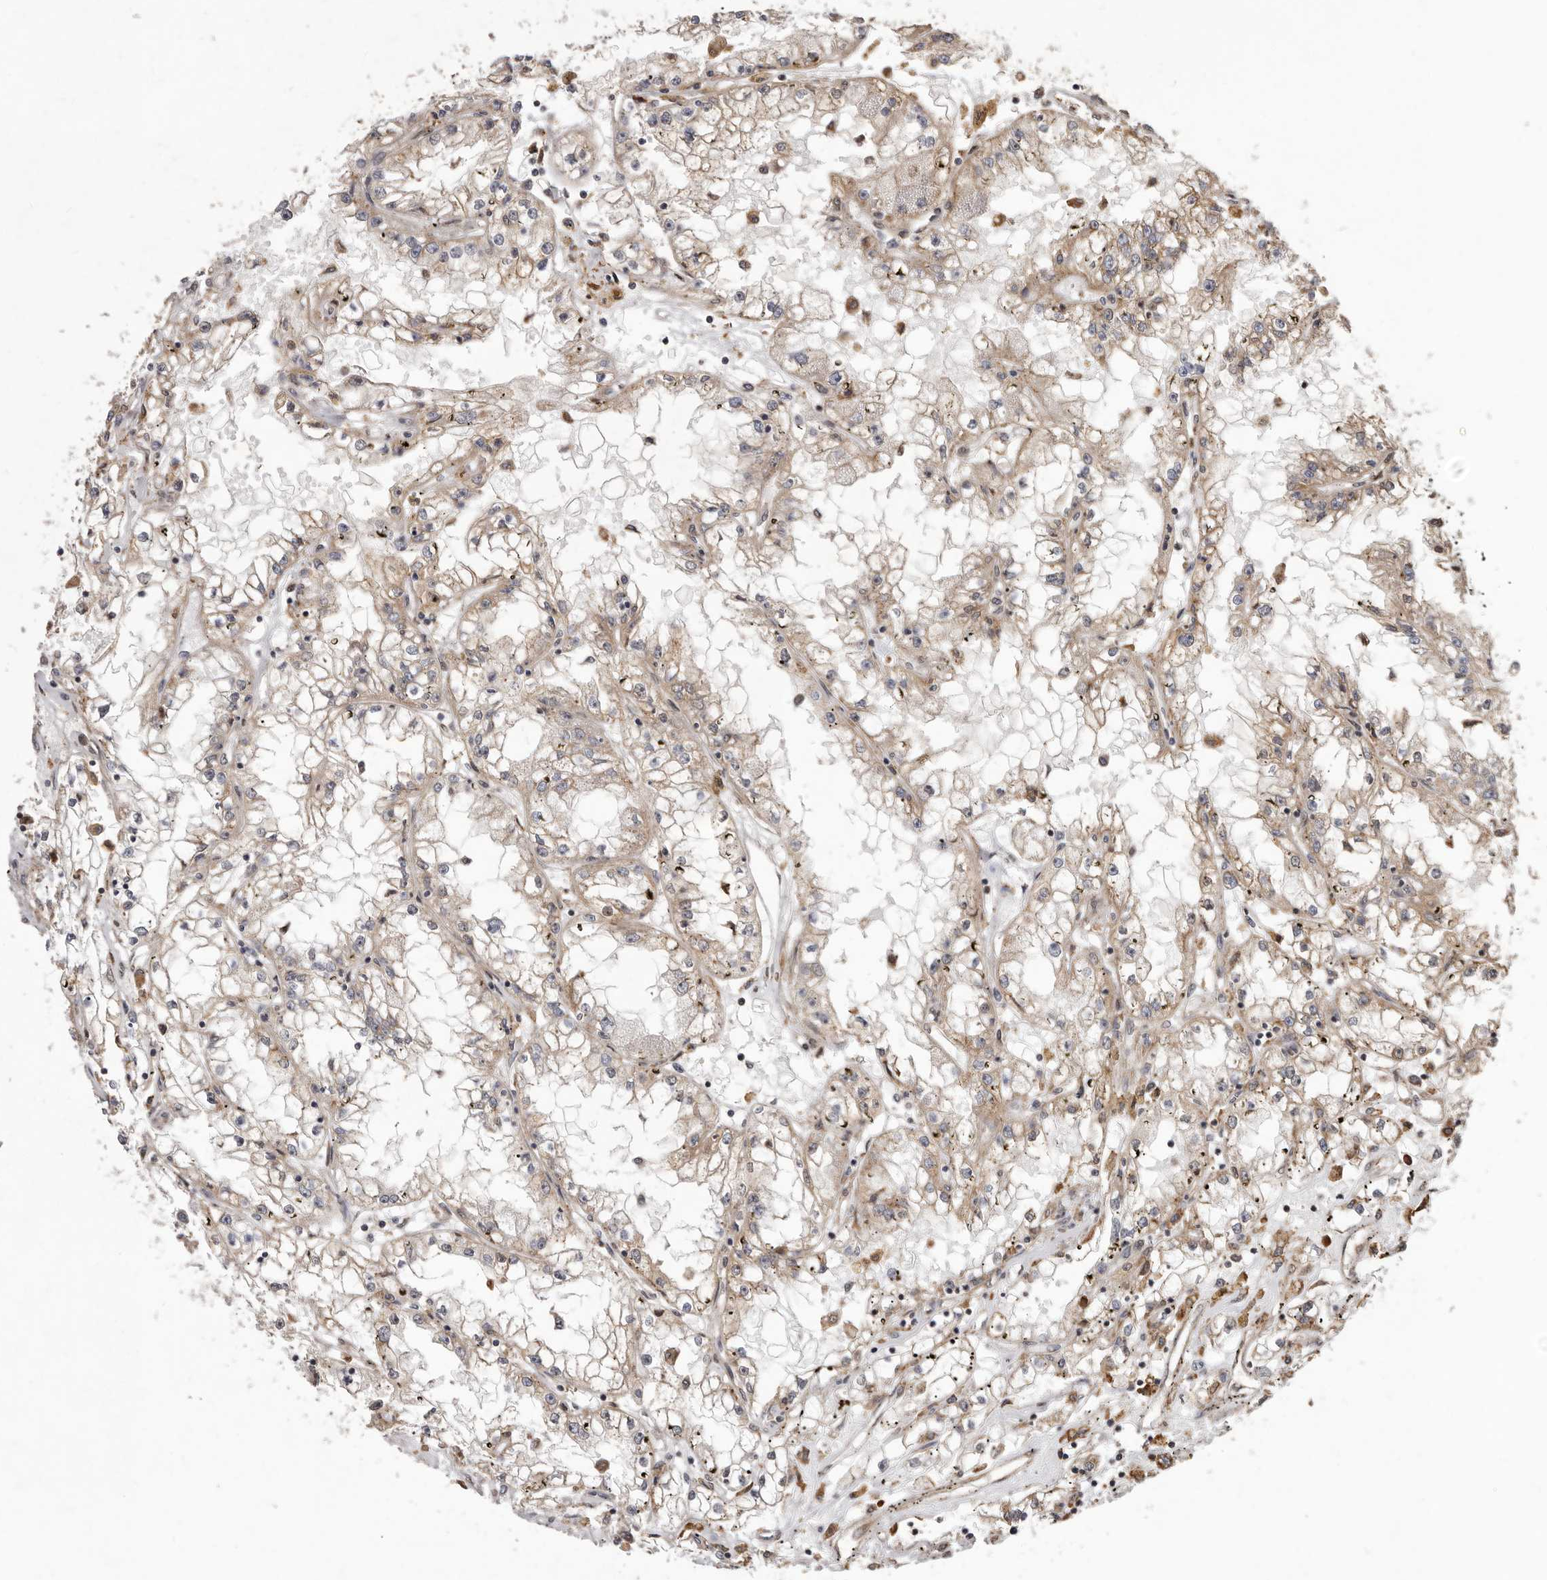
{"staining": {"intensity": "weak", "quantity": "25%-75%", "location": "cytoplasmic/membranous"}, "tissue": "renal cancer", "cell_type": "Tumor cells", "image_type": "cancer", "snomed": [{"axis": "morphology", "description": "Adenocarcinoma, NOS"}, {"axis": "topography", "description": "Kidney"}], "caption": "Protein staining shows weak cytoplasmic/membranous staining in approximately 25%-75% of tumor cells in renal cancer (adenocarcinoma). The protein of interest is stained brown, and the nuclei are stained in blue (DAB IHC with brightfield microscopy, high magnification).", "gene": "RRM2B", "patient": {"sex": "male", "age": 56}}